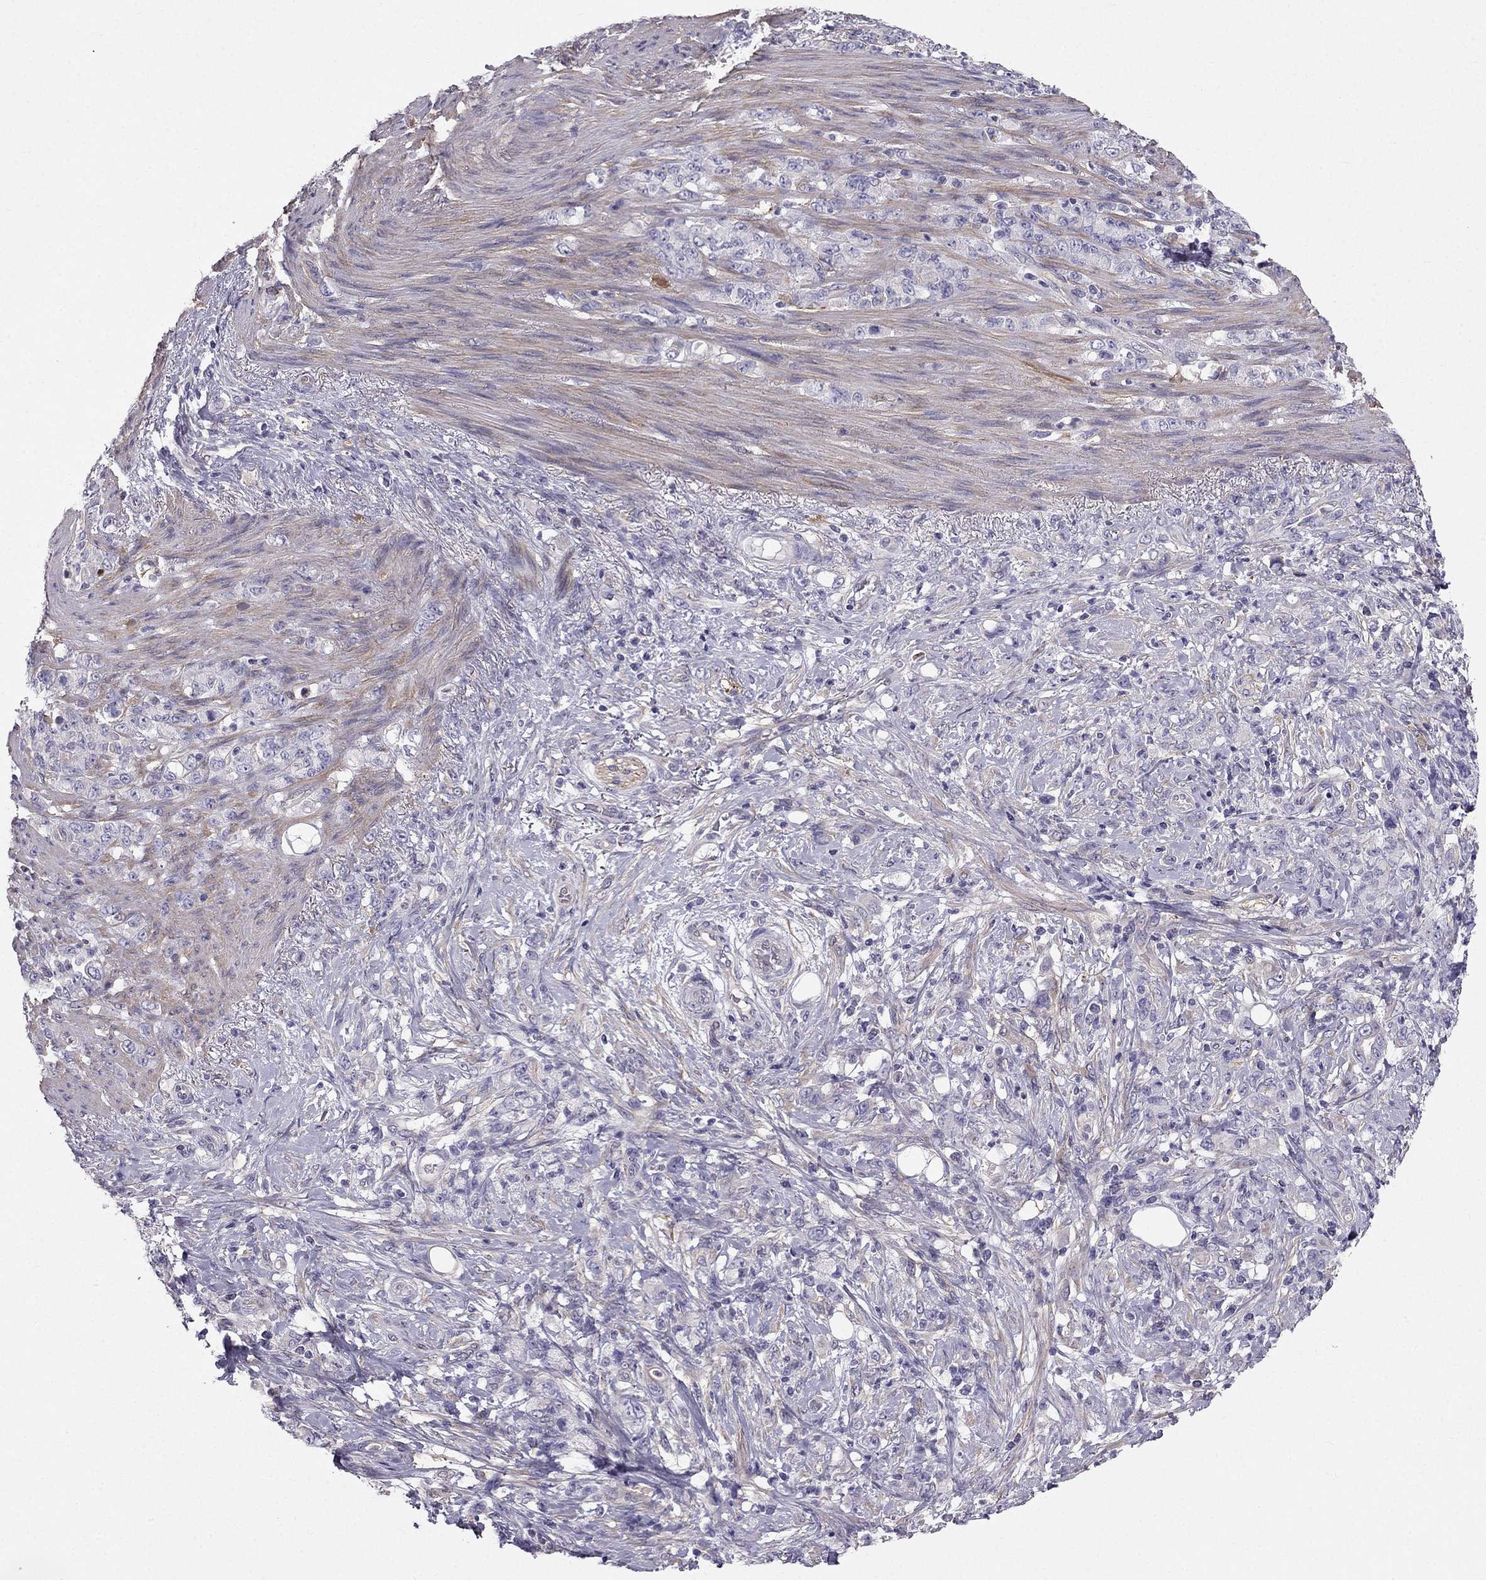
{"staining": {"intensity": "negative", "quantity": "none", "location": "none"}, "tissue": "stomach cancer", "cell_type": "Tumor cells", "image_type": "cancer", "snomed": [{"axis": "morphology", "description": "Adenocarcinoma, NOS"}, {"axis": "topography", "description": "Stomach"}], "caption": "Tumor cells are negative for protein expression in human stomach cancer. The staining was performed using DAB to visualize the protein expression in brown, while the nuclei were stained in blue with hematoxylin (Magnification: 20x).", "gene": "SYT5", "patient": {"sex": "female", "age": 79}}